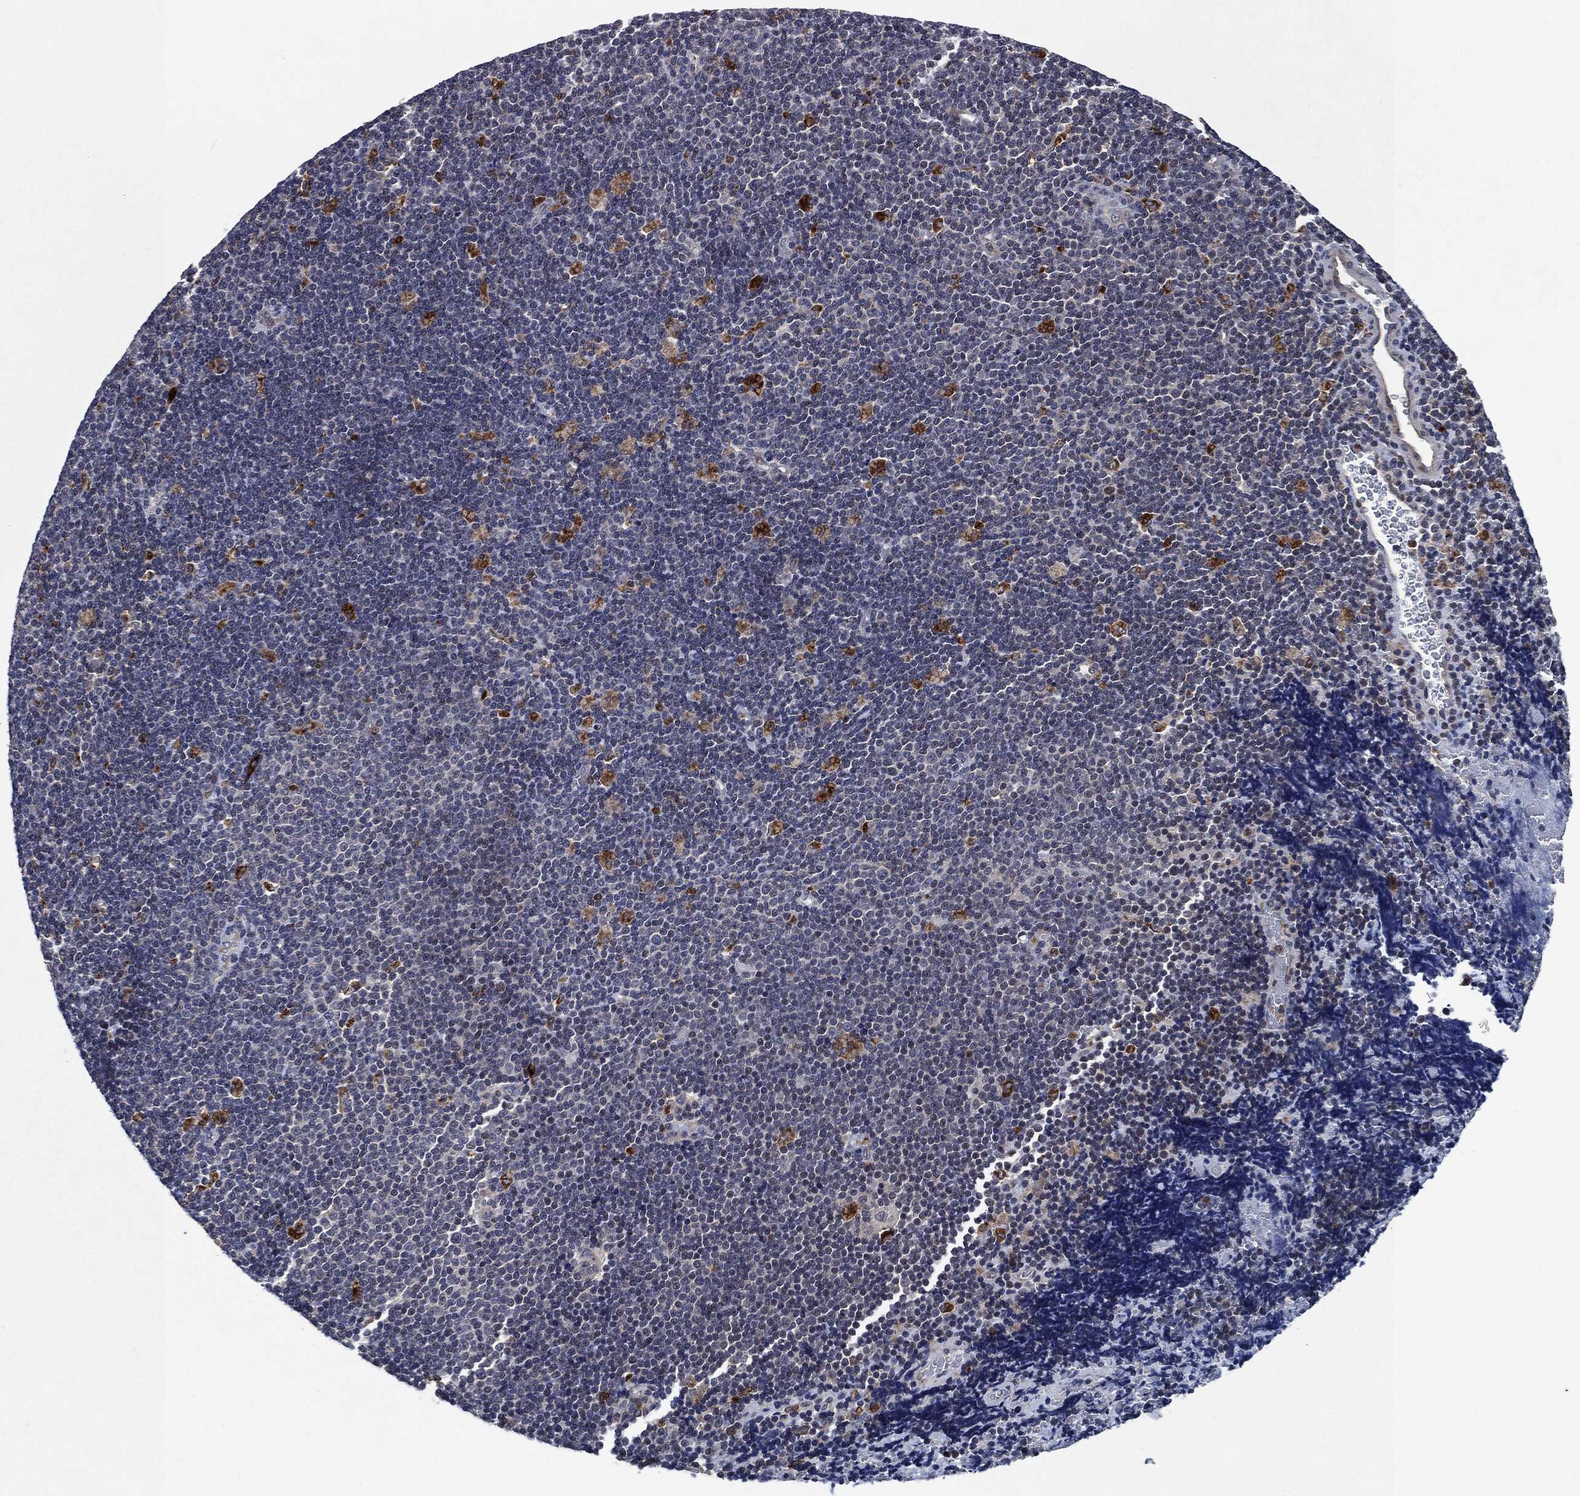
{"staining": {"intensity": "negative", "quantity": "none", "location": "none"}, "tissue": "lymphoma", "cell_type": "Tumor cells", "image_type": "cancer", "snomed": [{"axis": "morphology", "description": "Malignant lymphoma, non-Hodgkin's type, Low grade"}, {"axis": "topography", "description": "Brain"}], "caption": "This is an IHC image of malignant lymphoma, non-Hodgkin's type (low-grade). There is no staining in tumor cells.", "gene": "SLC31A2", "patient": {"sex": "female", "age": 66}}